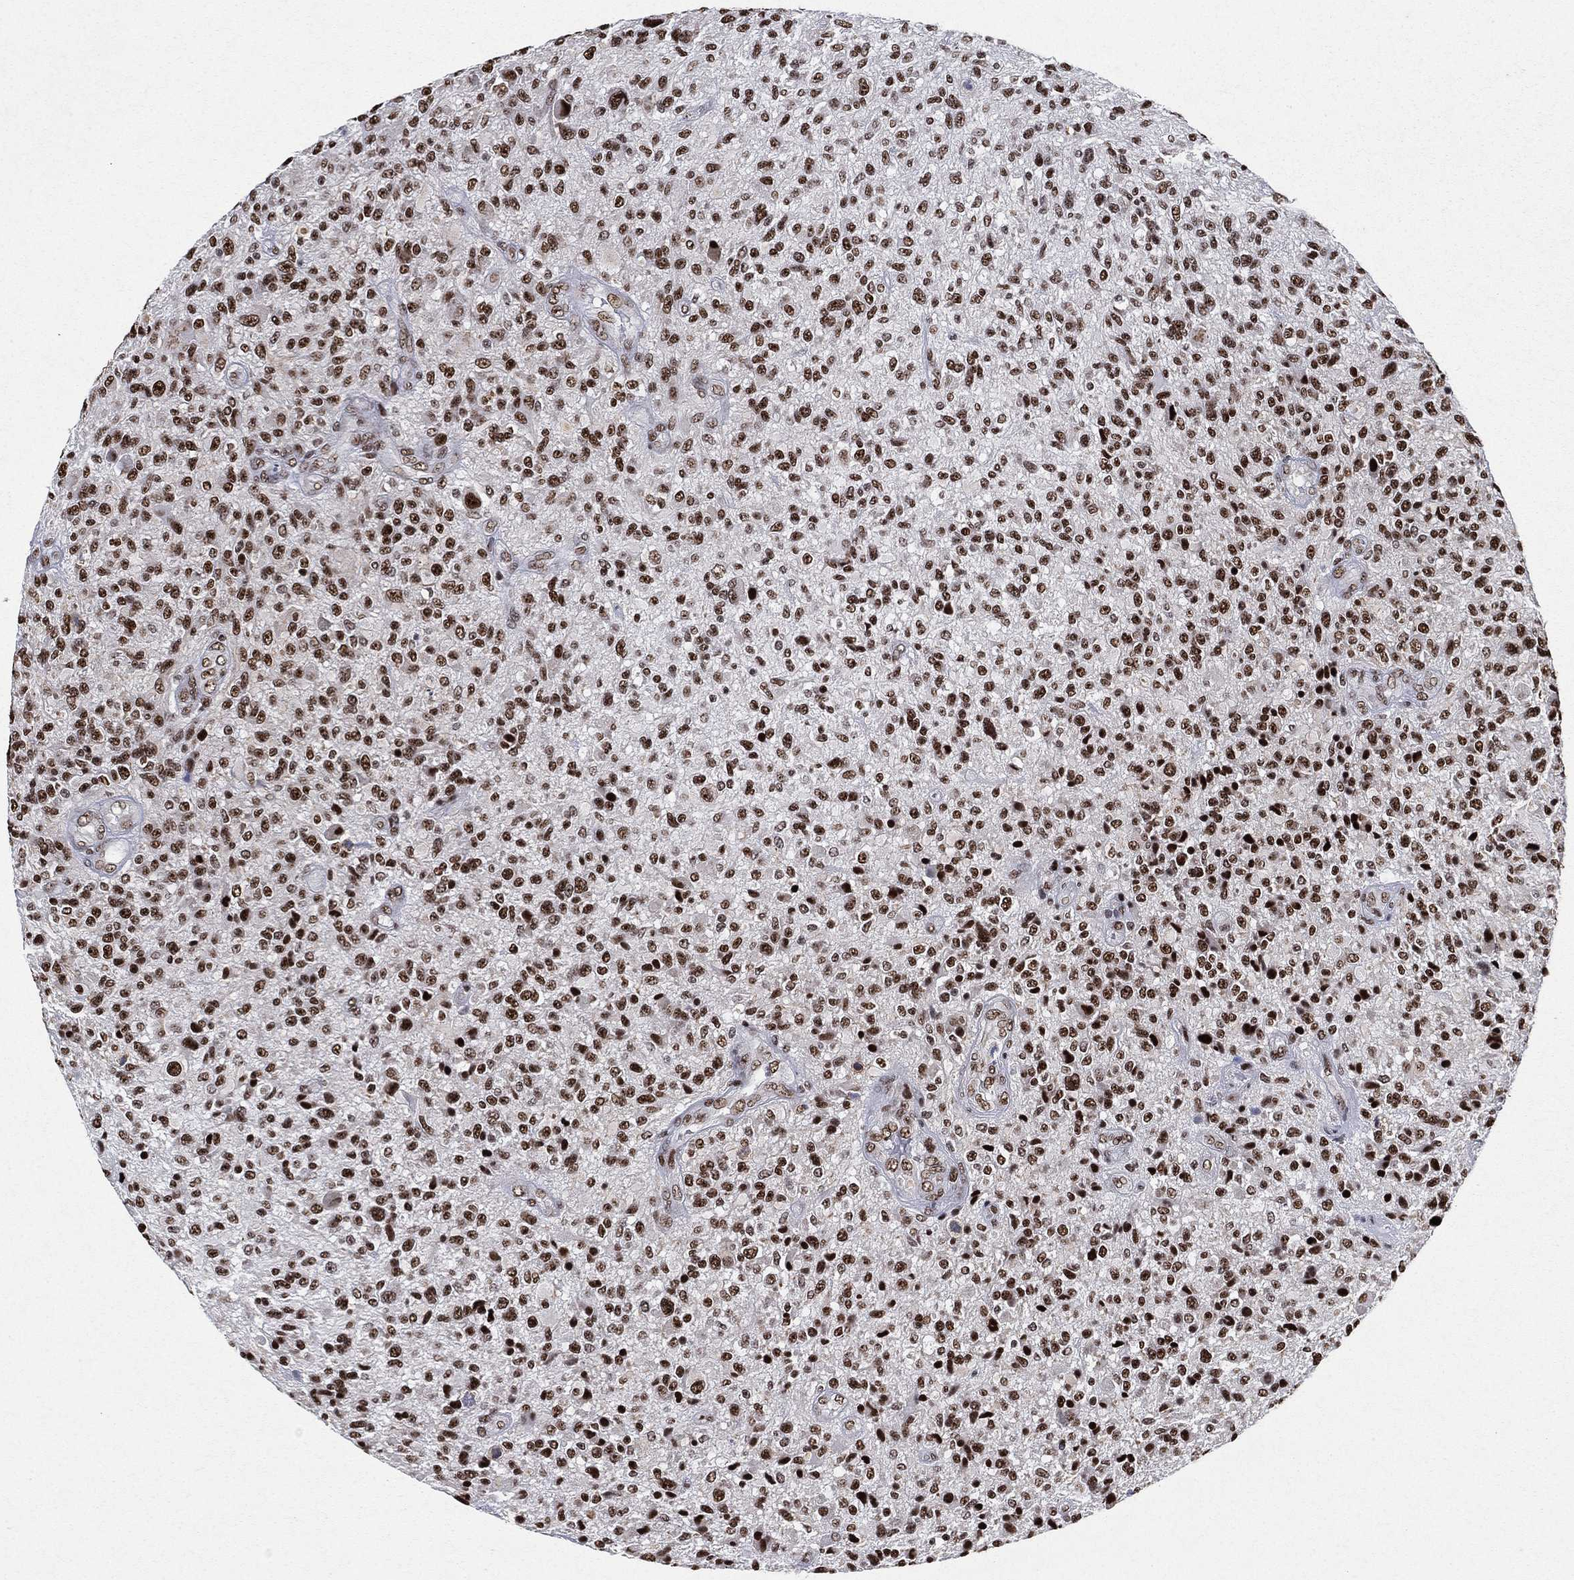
{"staining": {"intensity": "strong", "quantity": ">75%", "location": "nuclear"}, "tissue": "glioma", "cell_type": "Tumor cells", "image_type": "cancer", "snomed": [{"axis": "morphology", "description": "Glioma, malignant, High grade"}, {"axis": "topography", "description": "Brain"}], "caption": "Immunohistochemical staining of glioma exhibits high levels of strong nuclear protein expression in about >75% of tumor cells.", "gene": "DDX27", "patient": {"sex": "male", "age": 47}}